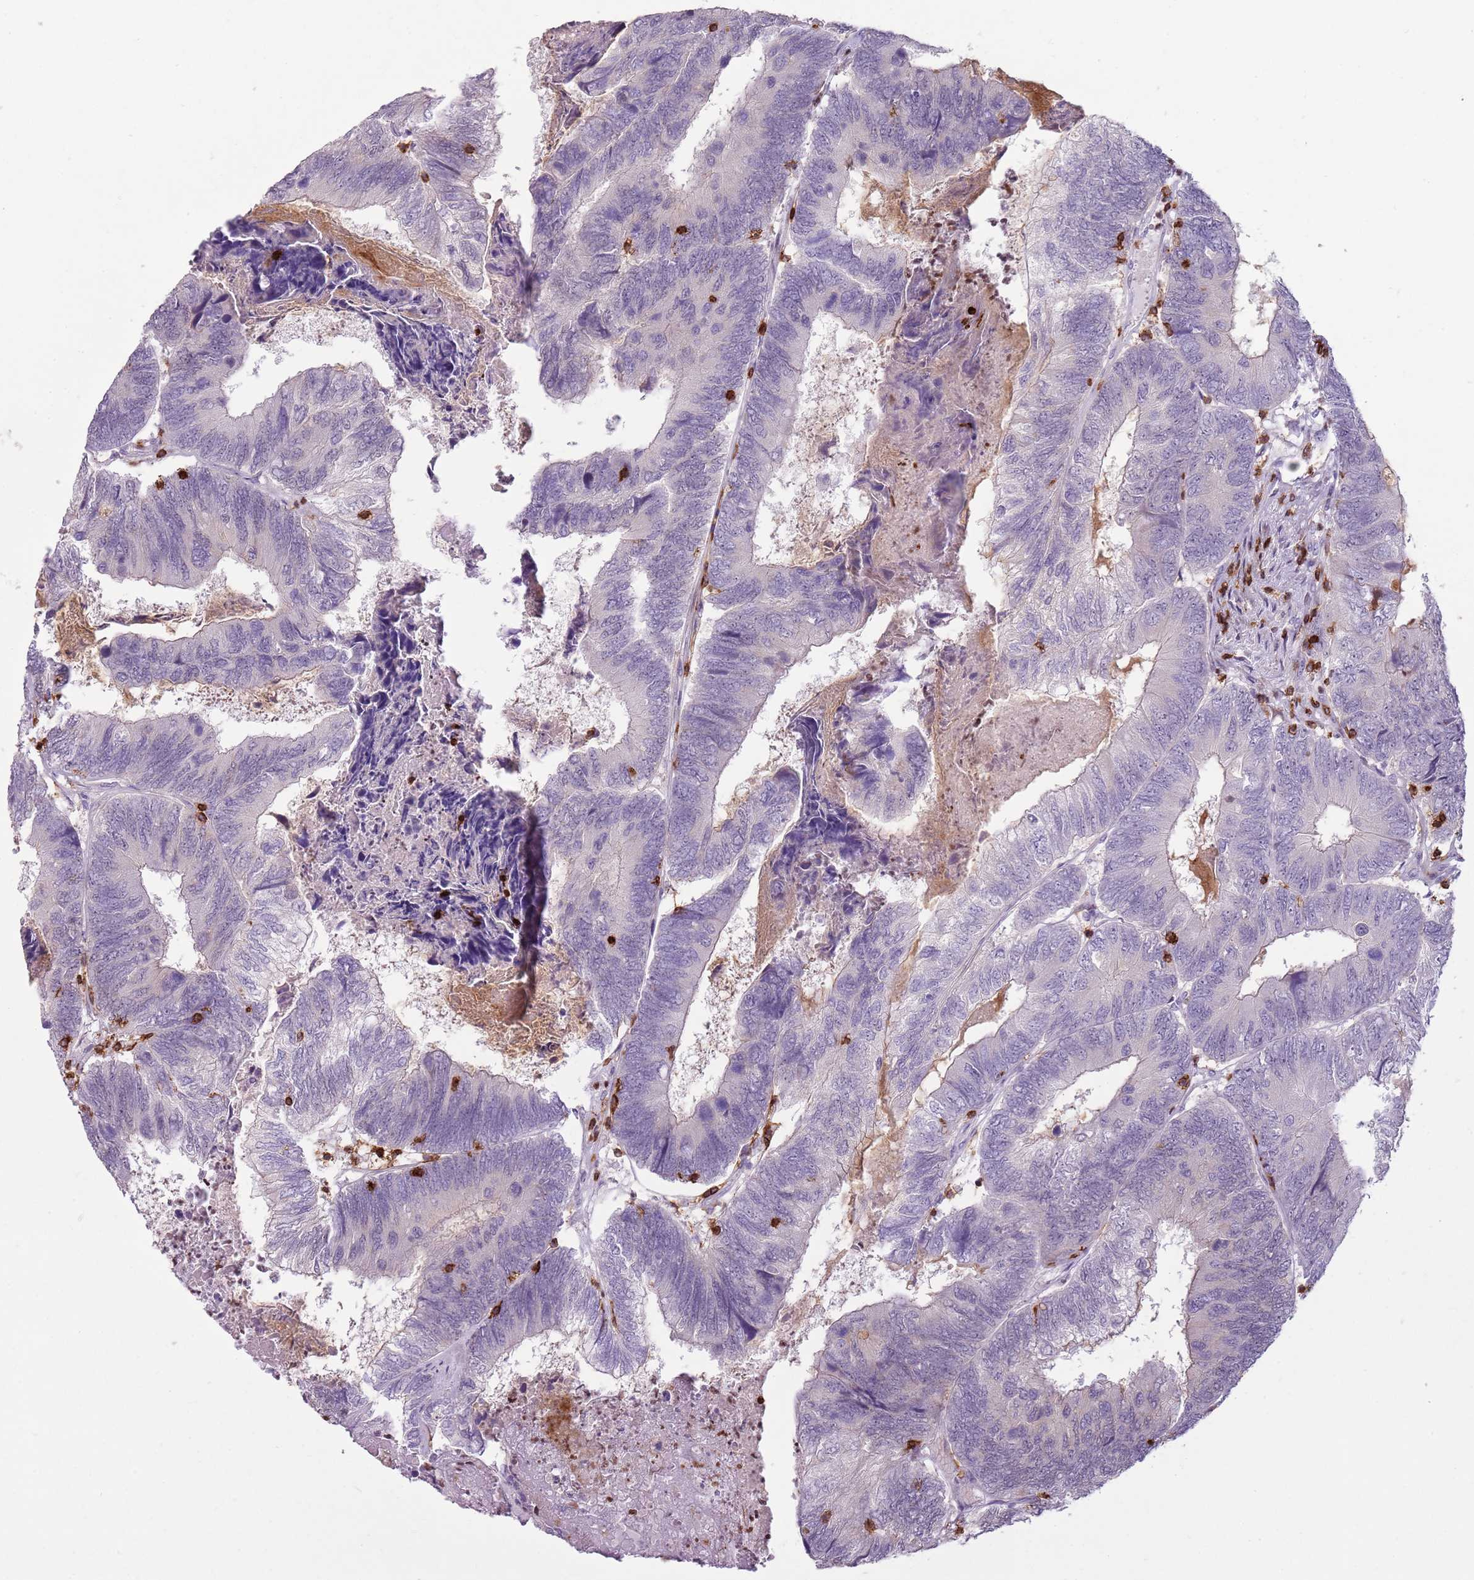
{"staining": {"intensity": "negative", "quantity": "none", "location": "none"}, "tissue": "colorectal cancer", "cell_type": "Tumor cells", "image_type": "cancer", "snomed": [{"axis": "morphology", "description": "Adenocarcinoma, NOS"}, {"axis": "topography", "description": "Colon"}], "caption": "This is an IHC micrograph of colorectal cancer. There is no staining in tumor cells.", "gene": "ZNF583", "patient": {"sex": "female", "age": 67}}